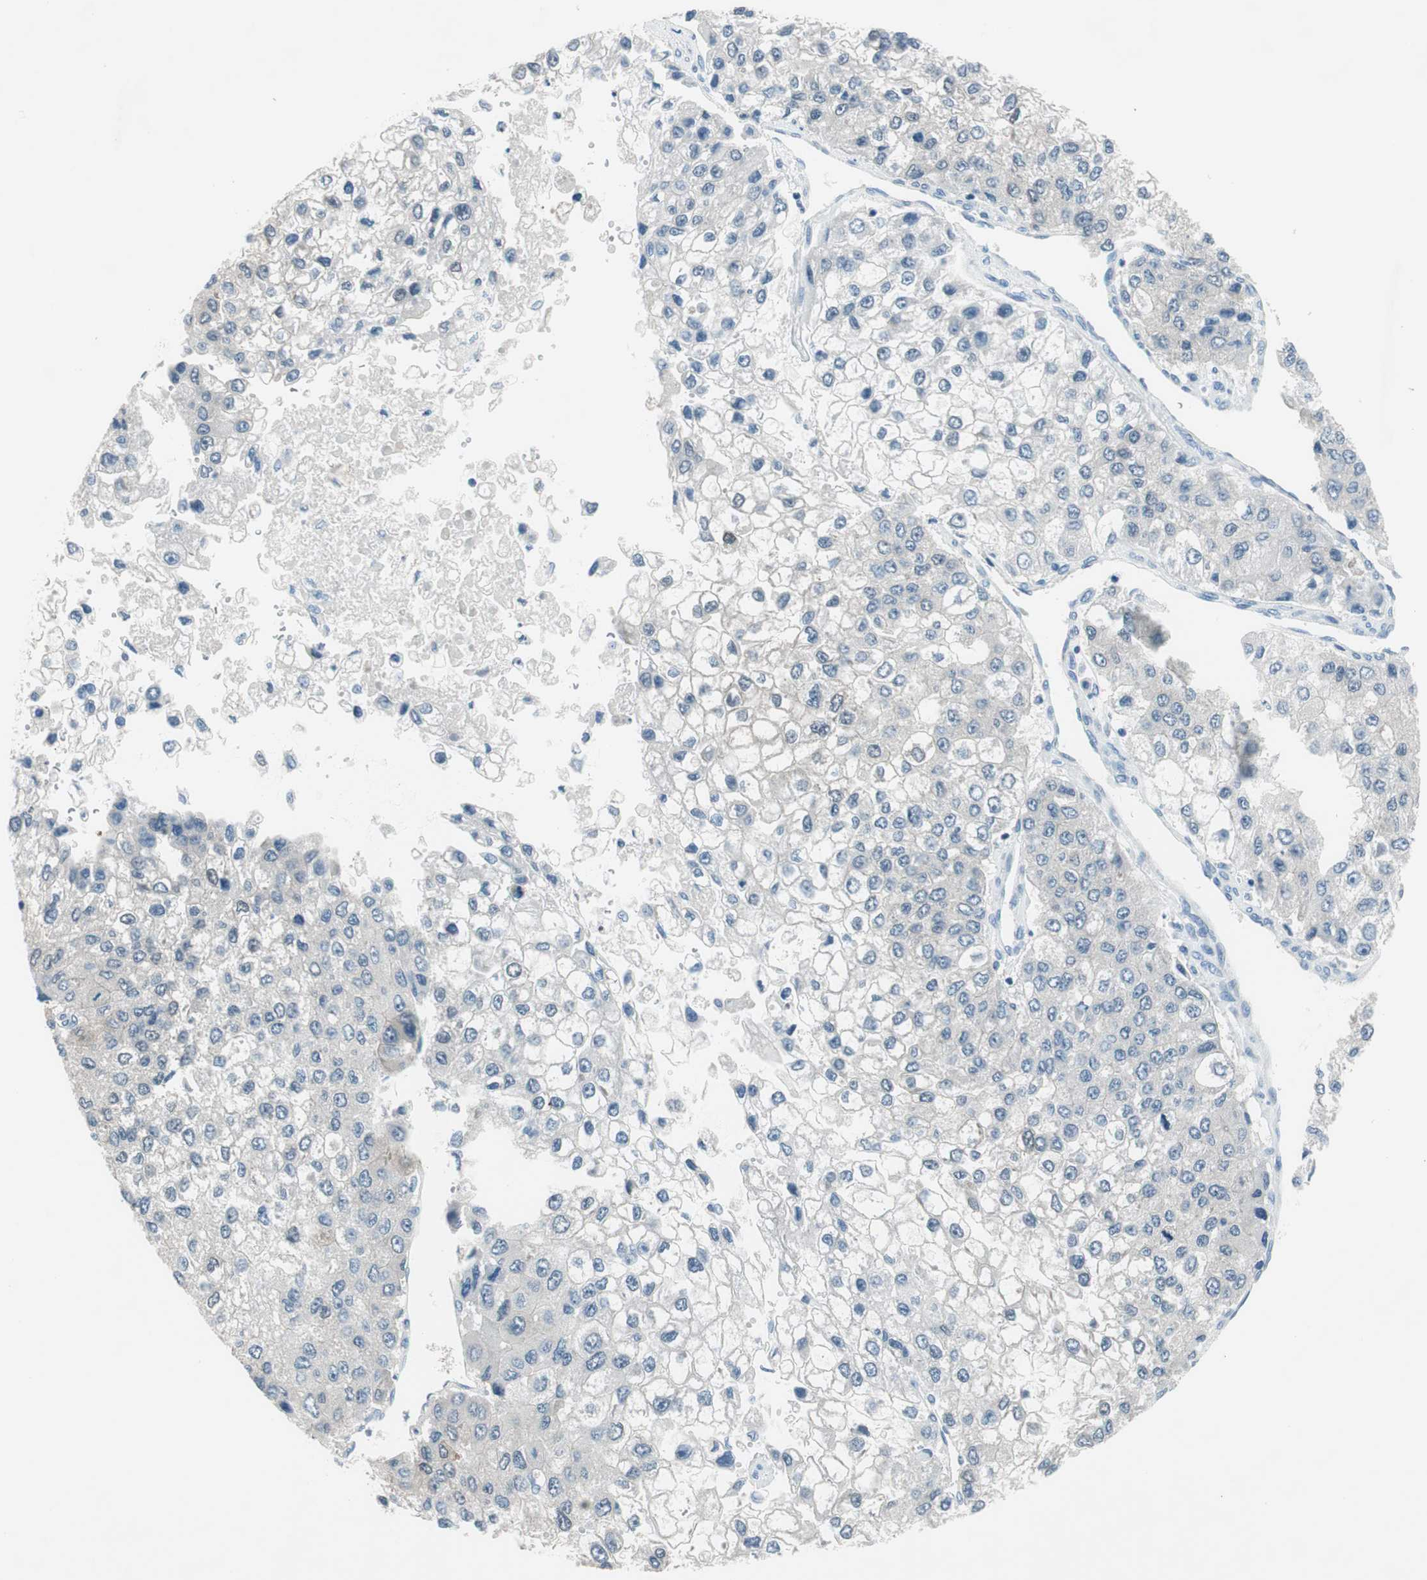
{"staining": {"intensity": "negative", "quantity": "none", "location": "none"}, "tissue": "liver cancer", "cell_type": "Tumor cells", "image_type": "cancer", "snomed": [{"axis": "morphology", "description": "Carcinoma, Hepatocellular, NOS"}, {"axis": "topography", "description": "Liver"}], "caption": "Immunohistochemistry photomicrograph of neoplastic tissue: liver cancer stained with DAB shows no significant protein positivity in tumor cells.", "gene": "PRRG4", "patient": {"sex": "female", "age": 66}}